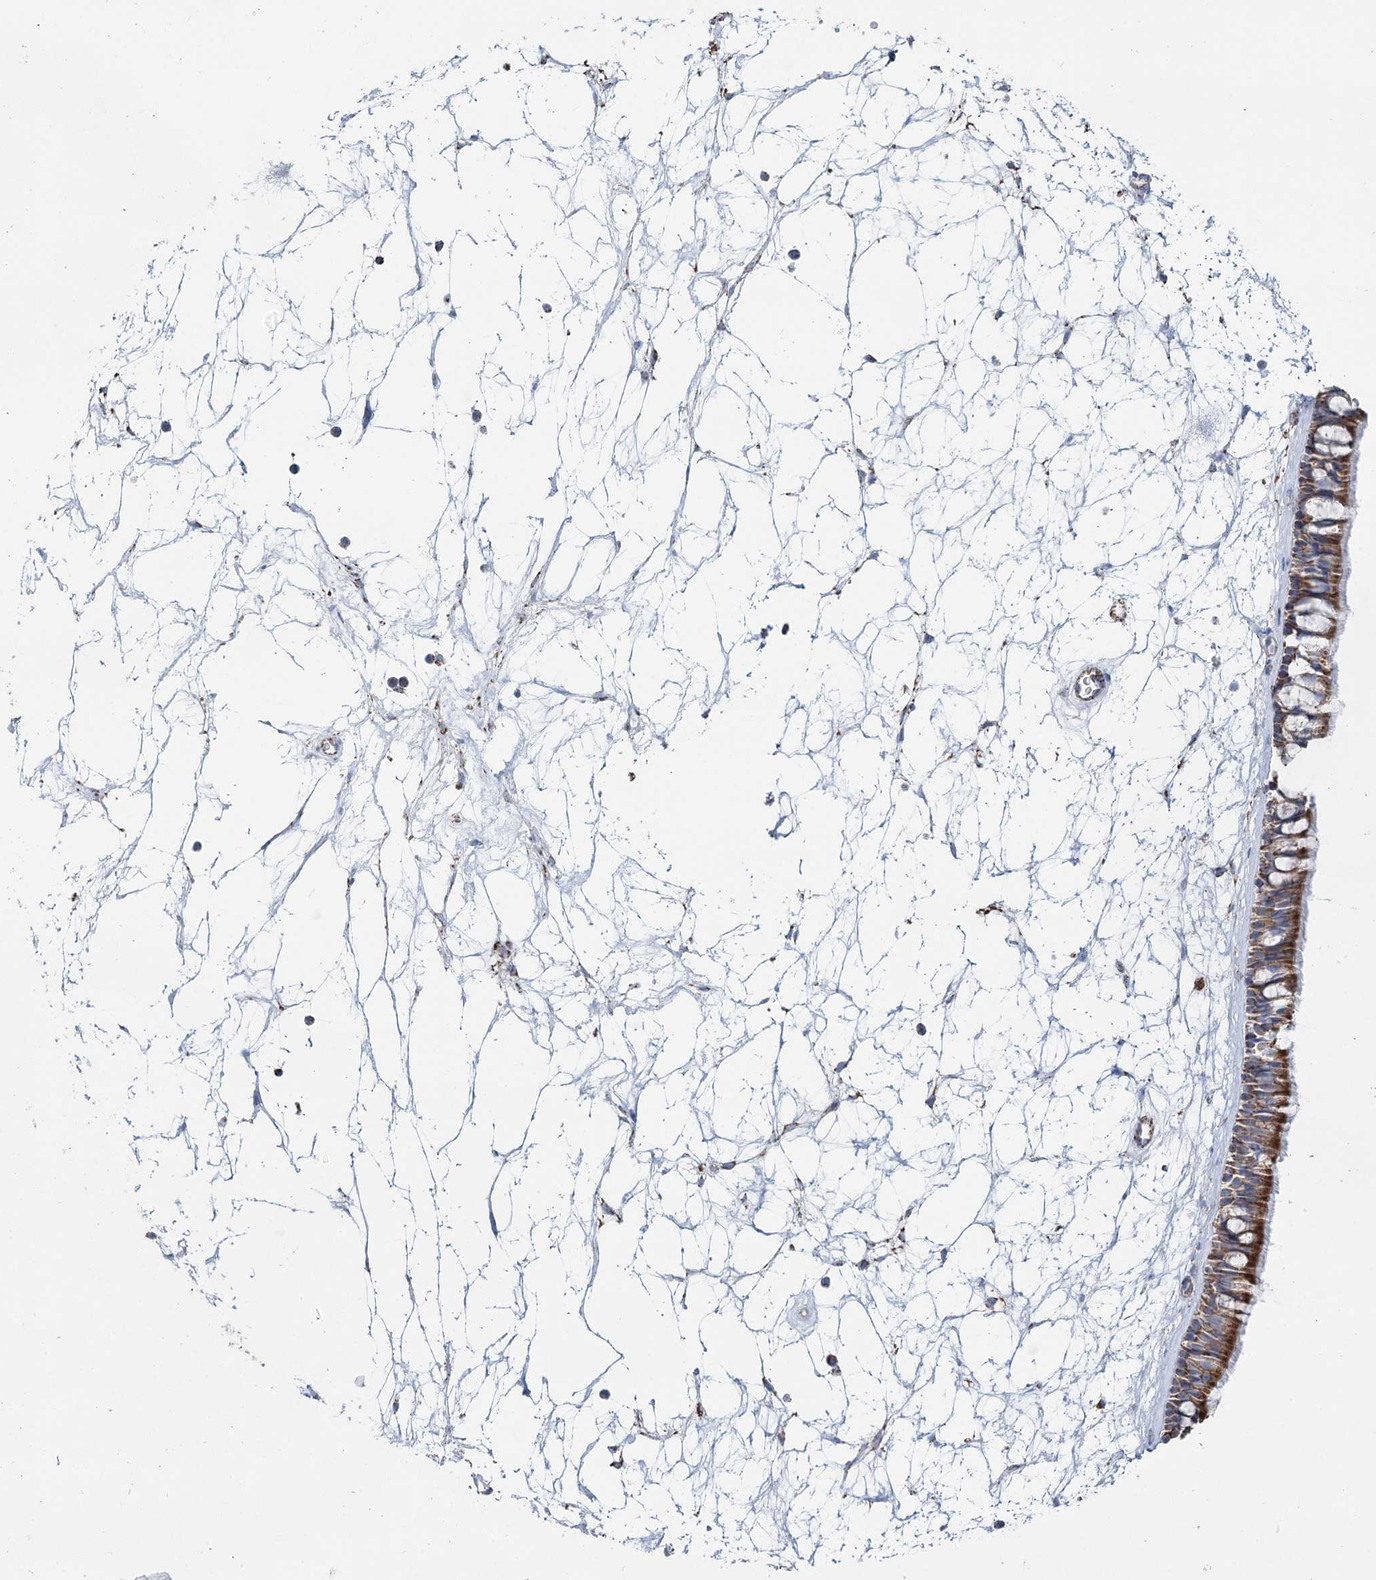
{"staining": {"intensity": "moderate", "quantity": ">75%", "location": "cytoplasmic/membranous"}, "tissue": "nasopharynx", "cell_type": "Respiratory epithelial cells", "image_type": "normal", "snomed": [{"axis": "morphology", "description": "Normal tissue, NOS"}, {"axis": "topography", "description": "Nasopharynx"}], "caption": "Nasopharynx was stained to show a protein in brown. There is medium levels of moderate cytoplasmic/membranous positivity in about >75% of respiratory epithelial cells. (DAB (3,3'-diaminobenzidine) IHC, brown staining for protein, blue staining for nuclei).", "gene": "MRPL44", "patient": {"sex": "male", "age": 64}}